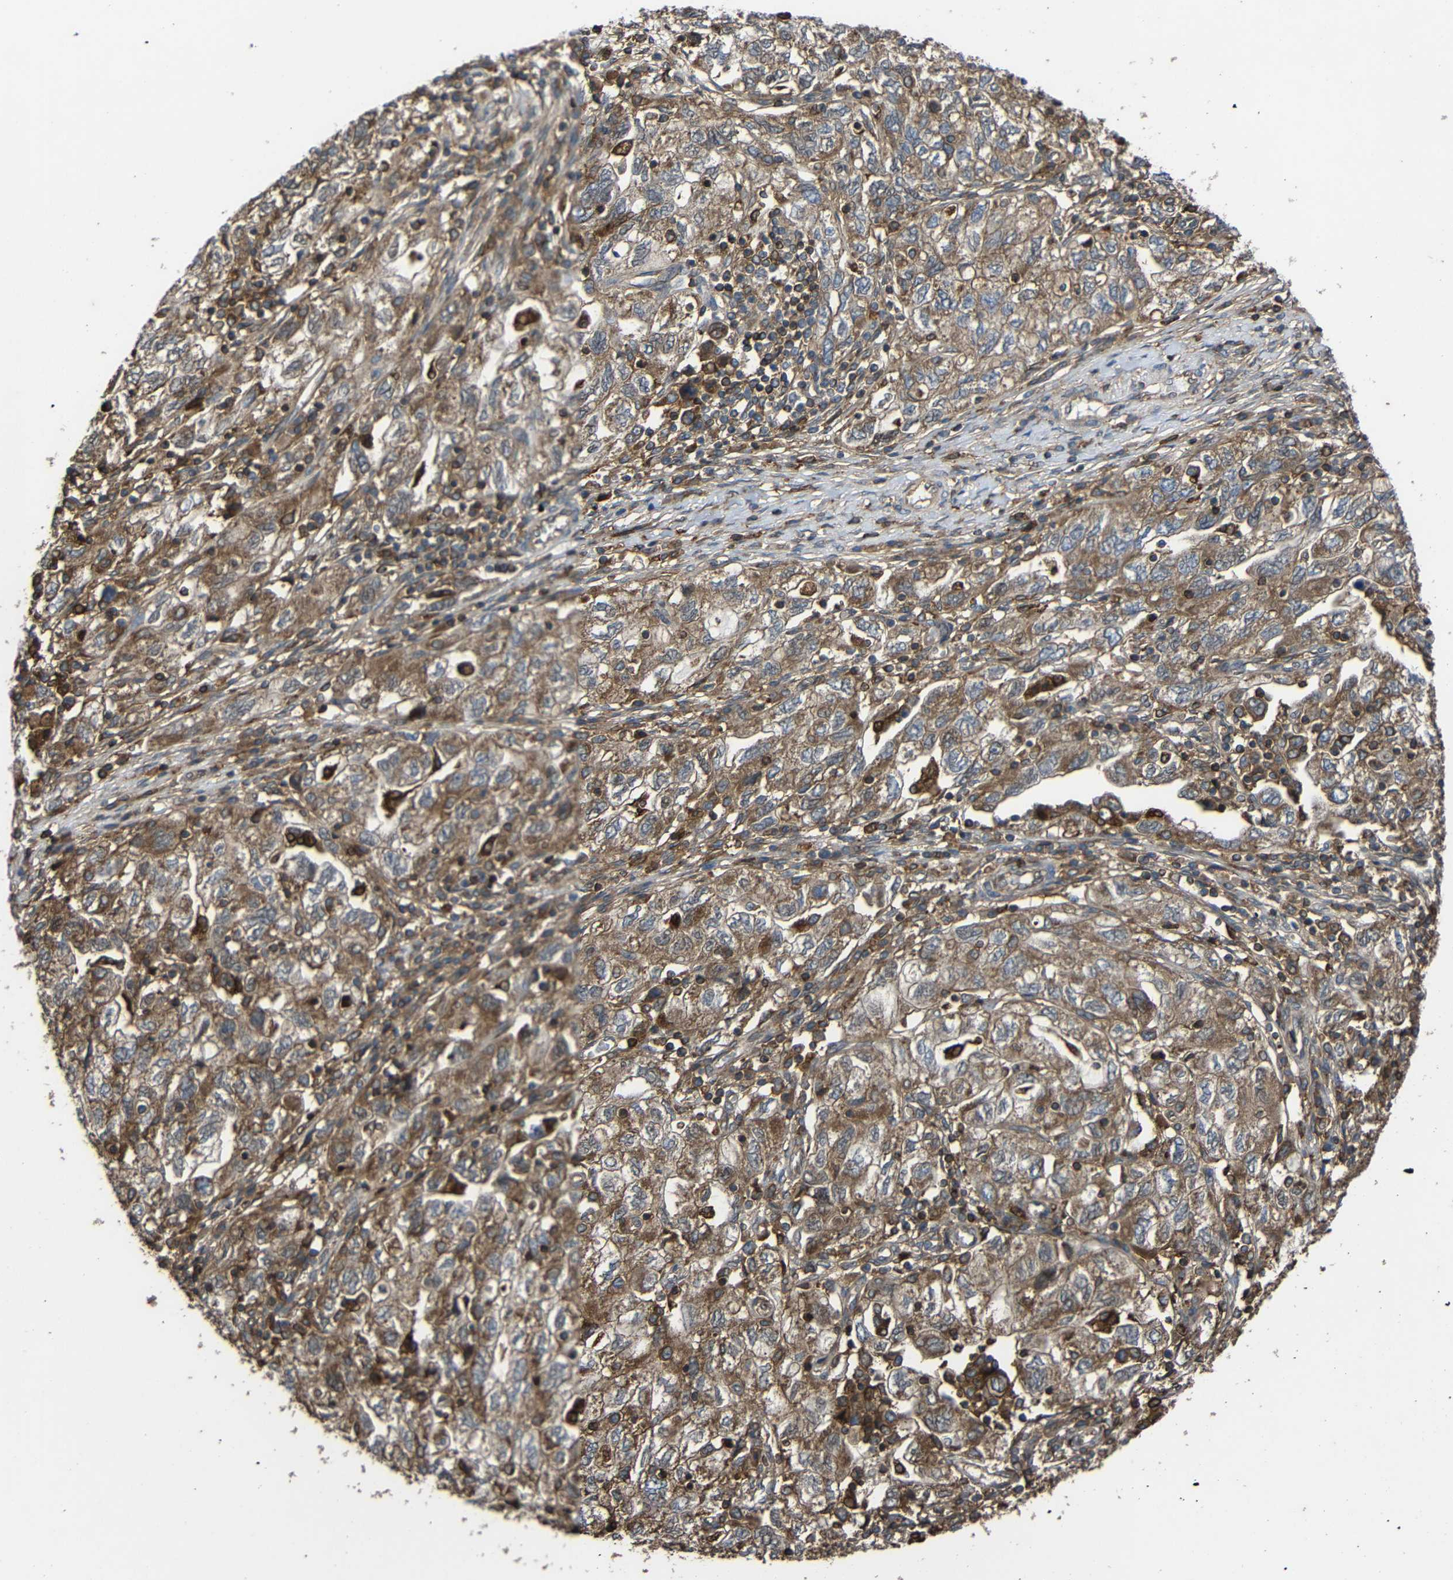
{"staining": {"intensity": "moderate", "quantity": ">75%", "location": "cytoplasmic/membranous"}, "tissue": "ovarian cancer", "cell_type": "Tumor cells", "image_type": "cancer", "snomed": [{"axis": "morphology", "description": "Carcinoma, NOS"}, {"axis": "morphology", "description": "Cystadenocarcinoma, serous, NOS"}, {"axis": "topography", "description": "Ovary"}], "caption": "Tumor cells display moderate cytoplasmic/membranous expression in approximately >75% of cells in carcinoma (ovarian).", "gene": "TREM2", "patient": {"sex": "female", "age": 69}}